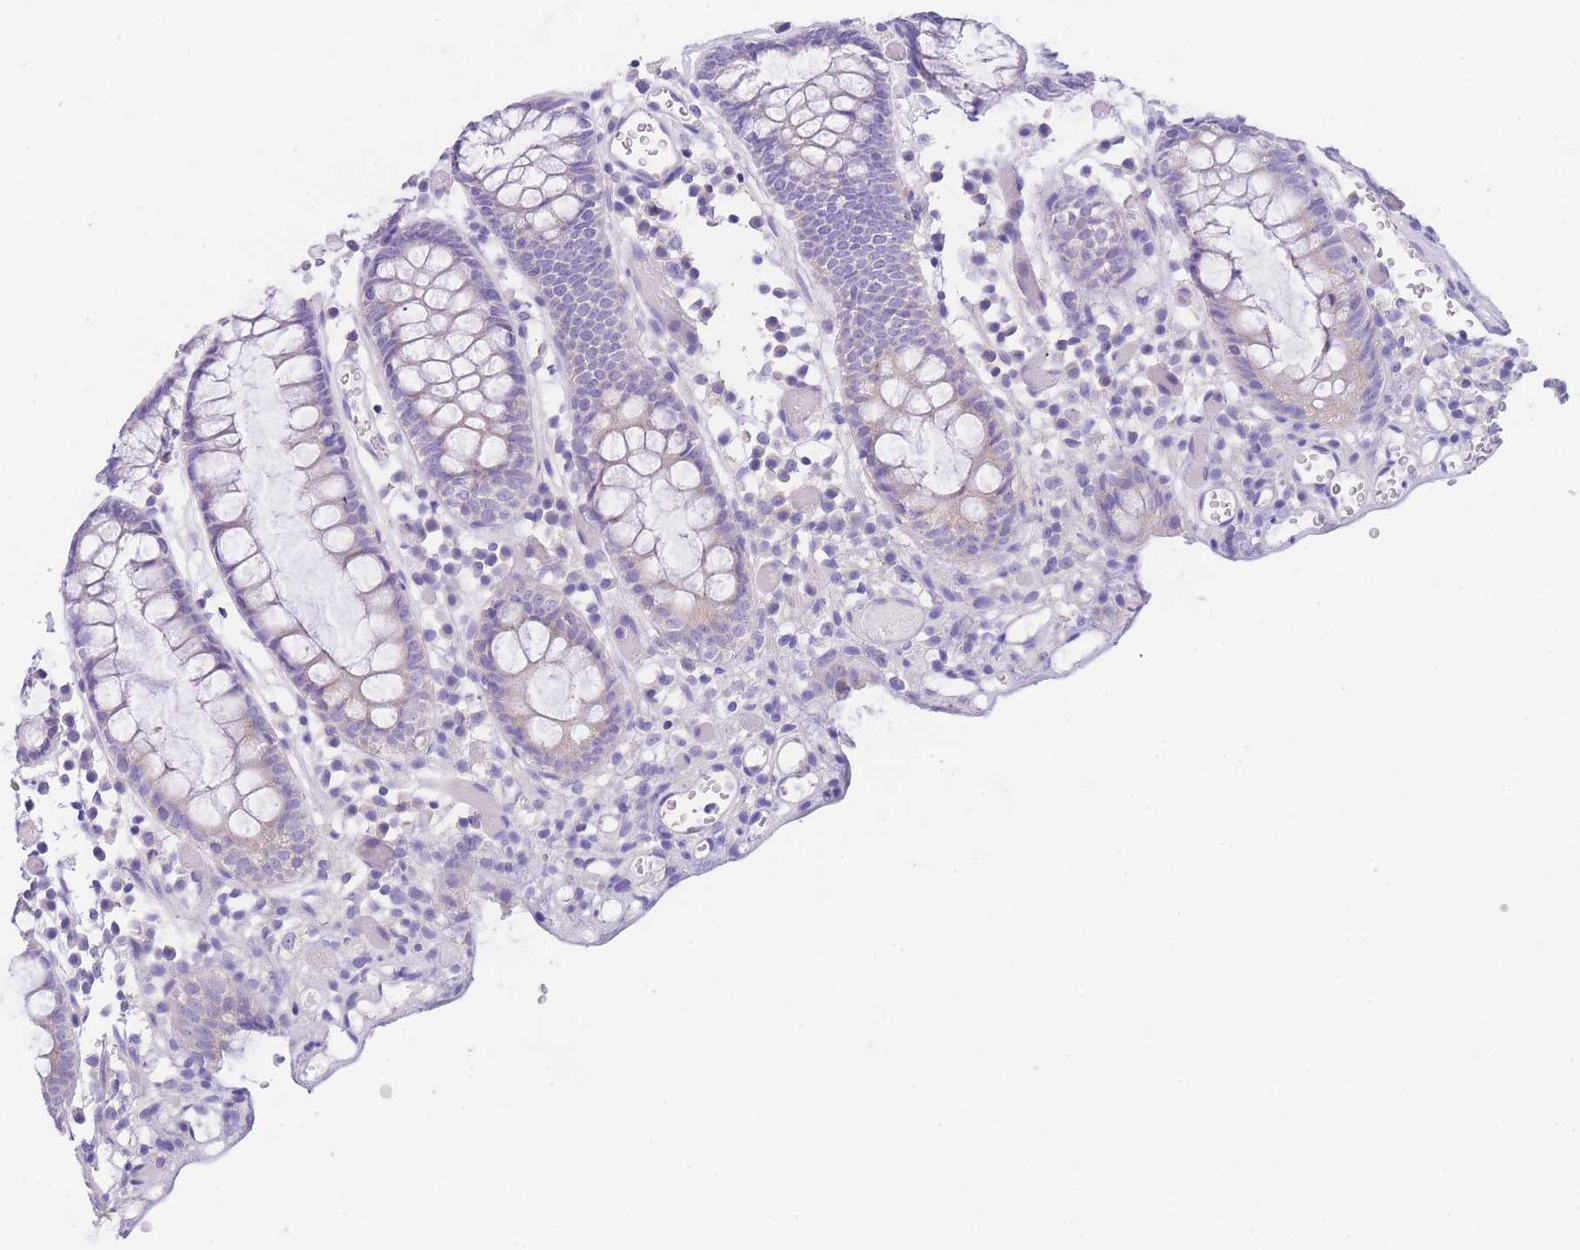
{"staining": {"intensity": "negative", "quantity": "none", "location": "none"}, "tissue": "colon", "cell_type": "Endothelial cells", "image_type": "normal", "snomed": [{"axis": "morphology", "description": "Normal tissue, NOS"}, {"axis": "topography", "description": "Colon"}], "caption": "High magnification brightfield microscopy of normal colon stained with DAB (3,3'-diaminobenzidine) (brown) and counterstained with hematoxylin (blue): endothelial cells show no significant positivity.", "gene": "EPN2", "patient": {"sex": "male", "age": 14}}